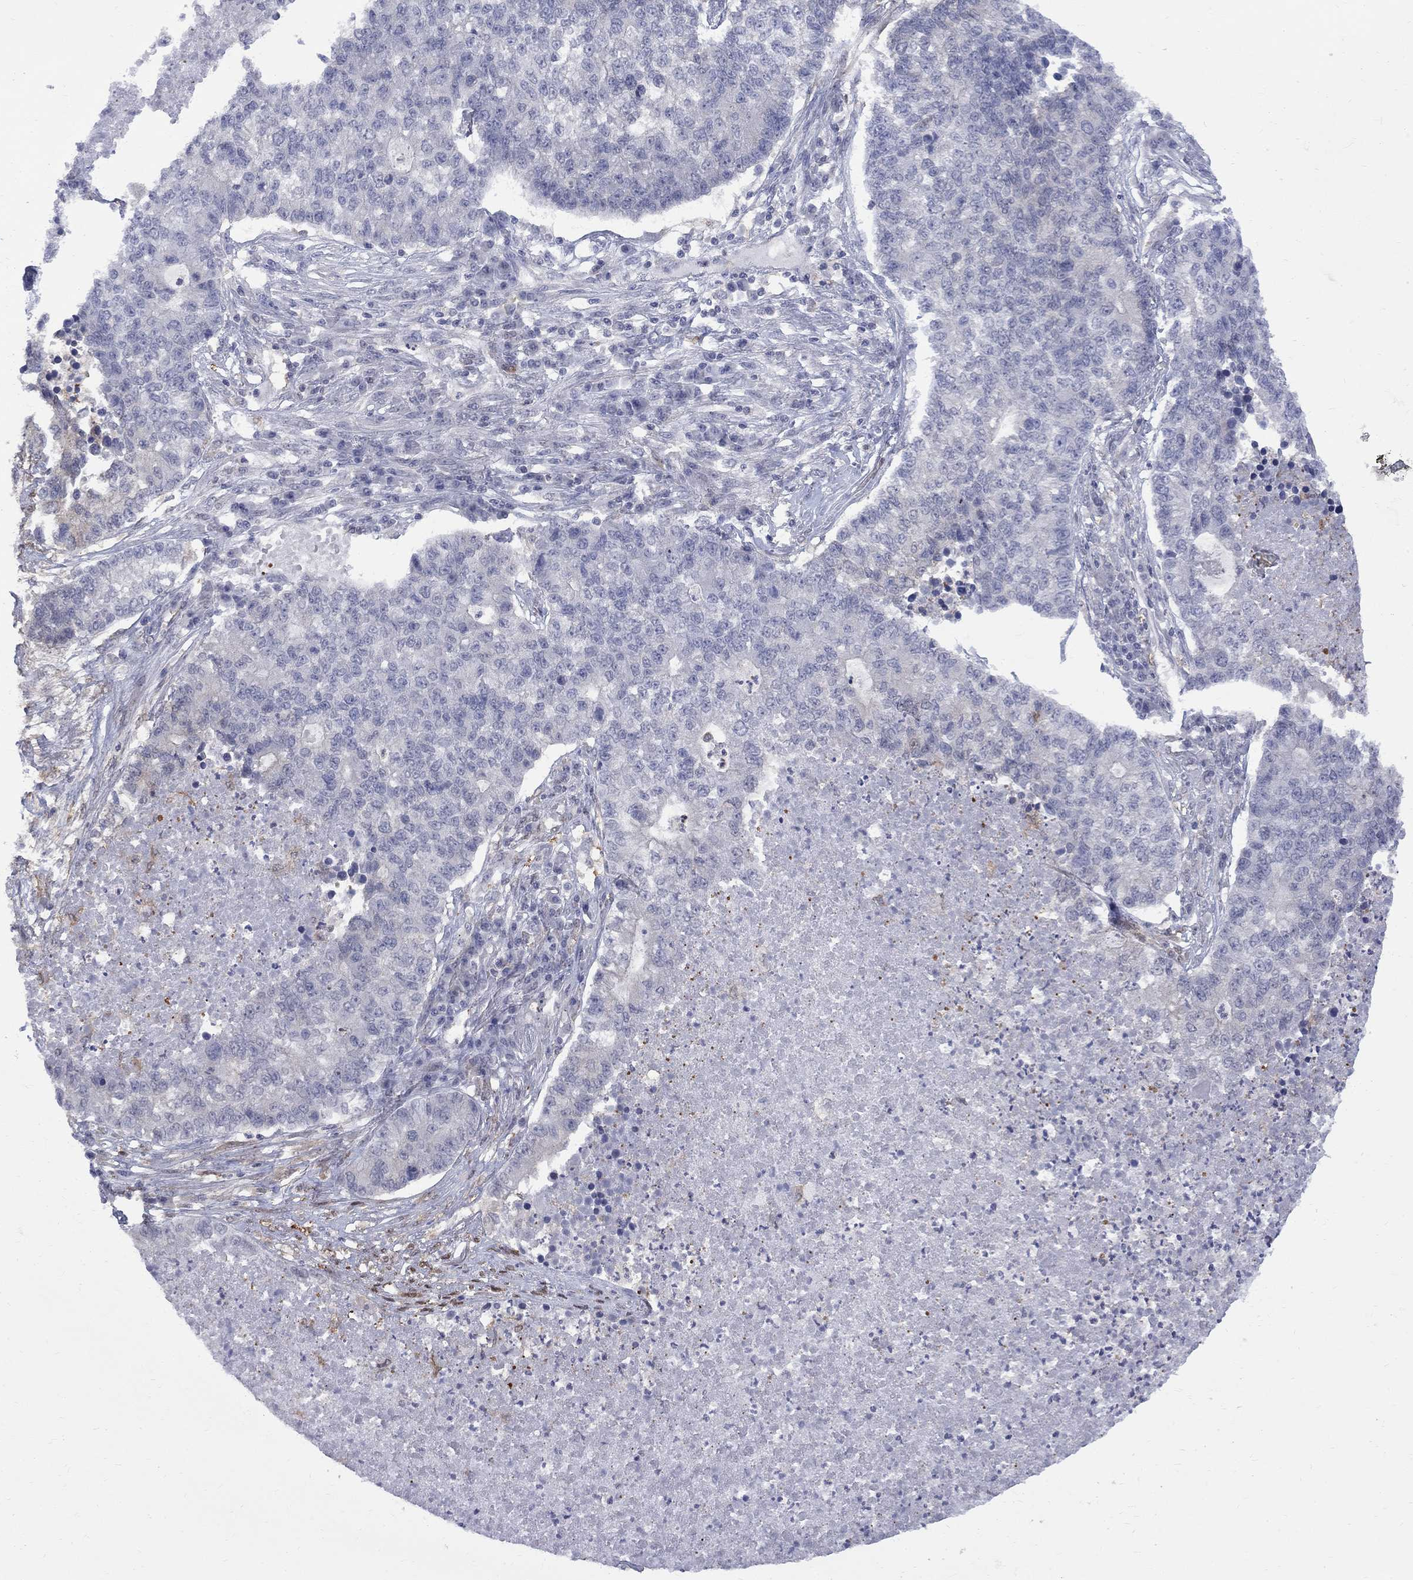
{"staining": {"intensity": "negative", "quantity": "none", "location": "none"}, "tissue": "lung cancer", "cell_type": "Tumor cells", "image_type": "cancer", "snomed": [{"axis": "morphology", "description": "Adenocarcinoma, NOS"}, {"axis": "topography", "description": "Lung"}], "caption": "Human adenocarcinoma (lung) stained for a protein using immunohistochemistry displays no expression in tumor cells.", "gene": "HKDC1", "patient": {"sex": "male", "age": 57}}